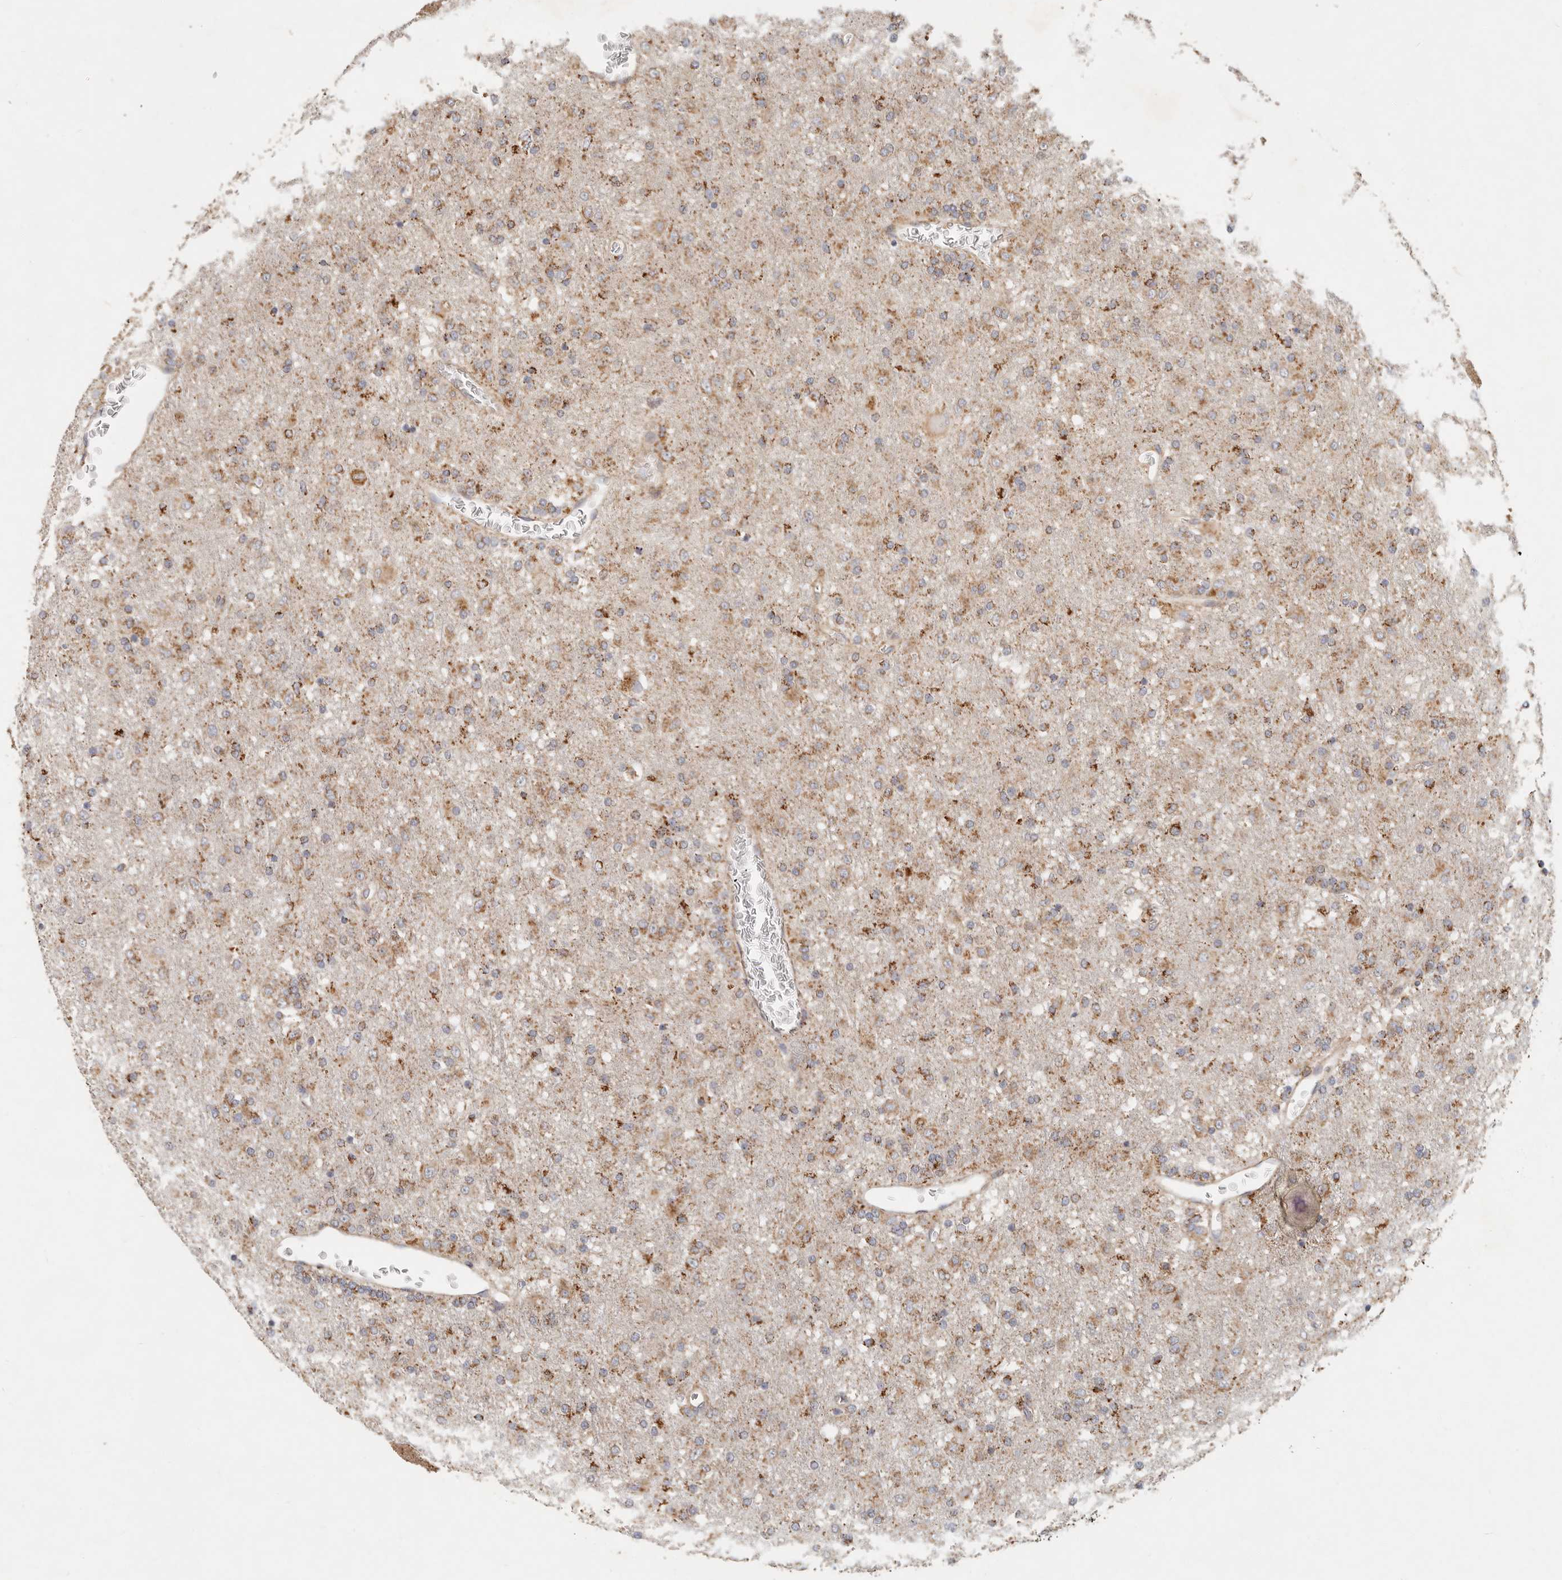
{"staining": {"intensity": "moderate", "quantity": ">75%", "location": "cytoplasmic/membranous"}, "tissue": "glioma", "cell_type": "Tumor cells", "image_type": "cancer", "snomed": [{"axis": "morphology", "description": "Glioma, malignant, Low grade"}, {"axis": "topography", "description": "Brain"}], "caption": "Tumor cells reveal moderate cytoplasmic/membranous staining in about >75% of cells in malignant low-grade glioma.", "gene": "ARHGEF10L", "patient": {"sex": "male", "age": 65}}